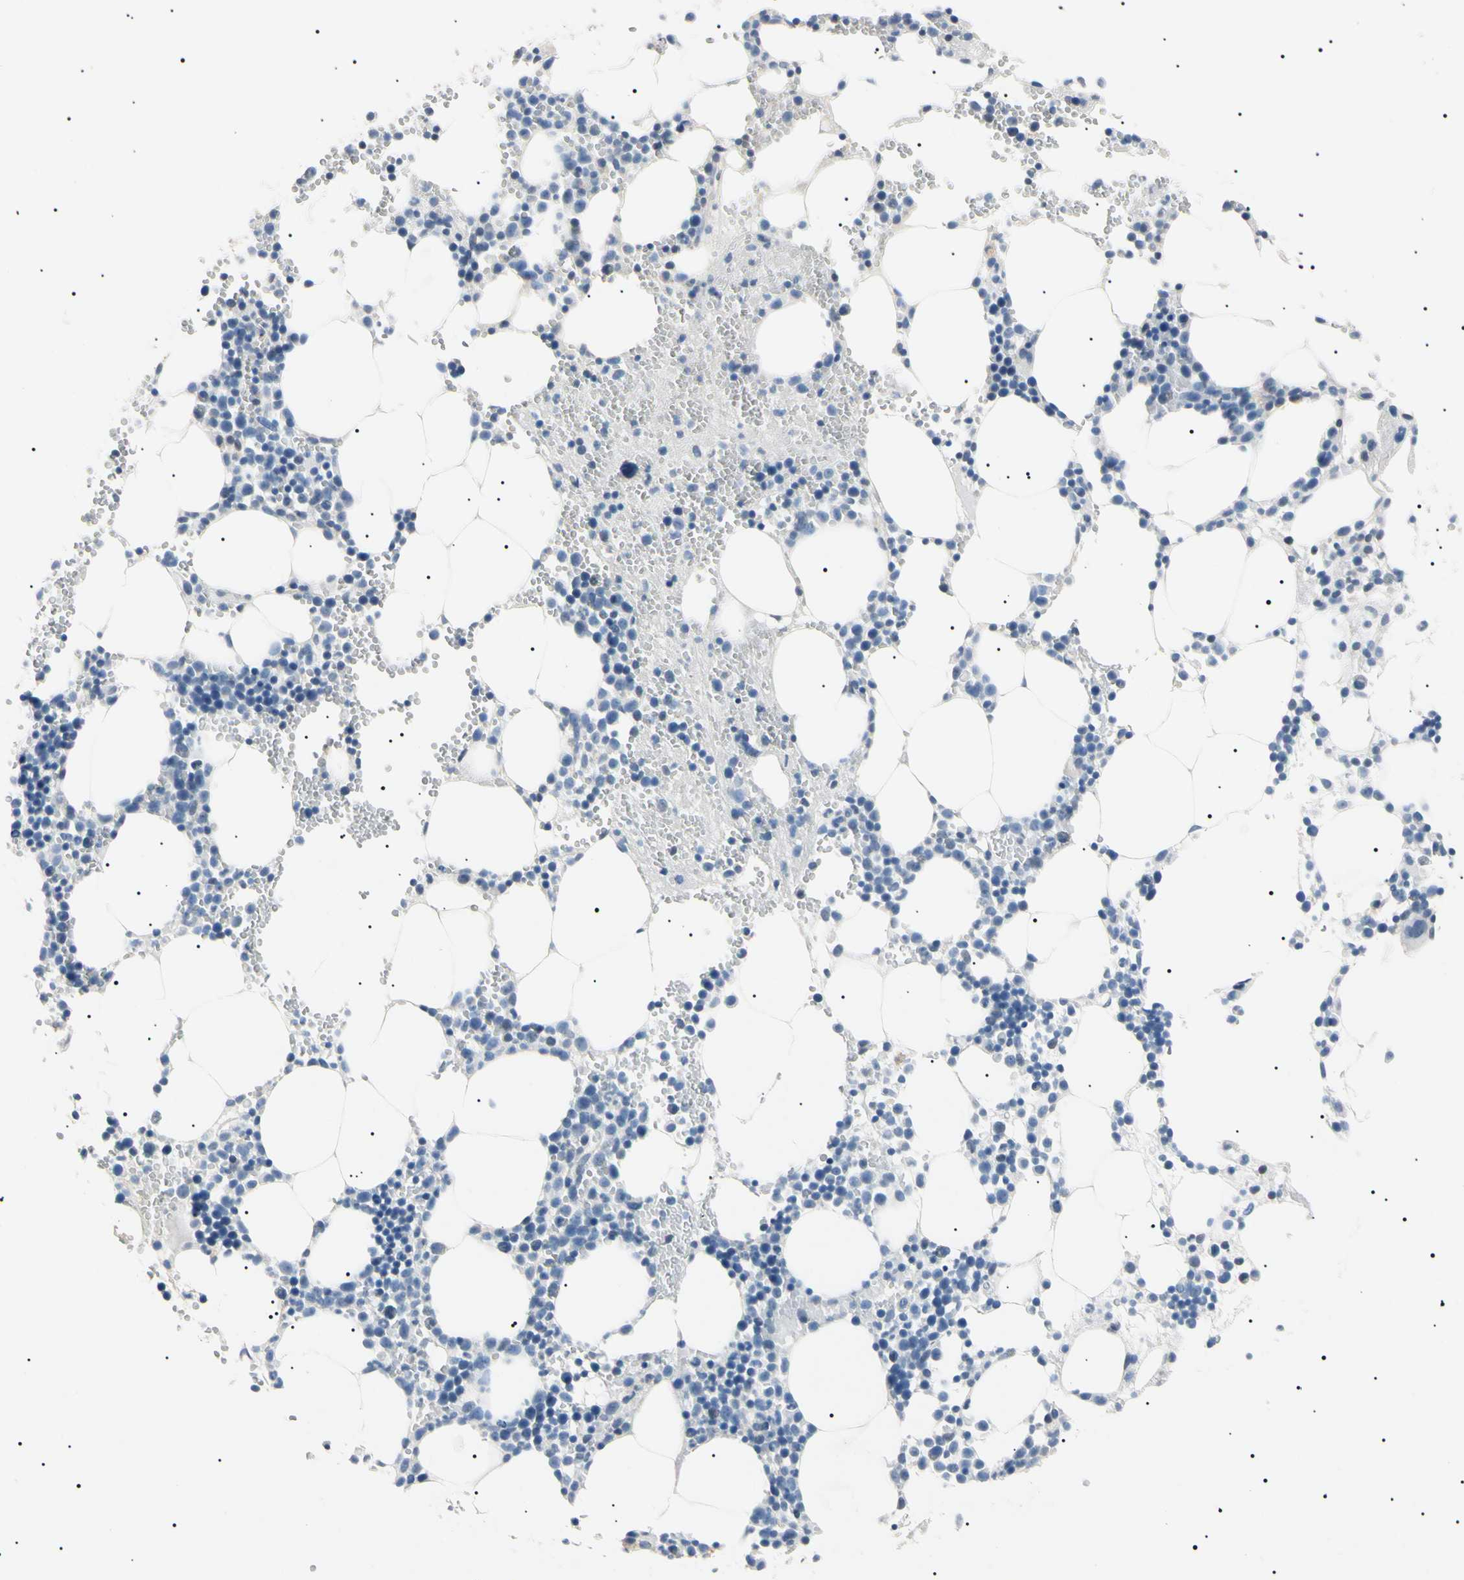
{"staining": {"intensity": "negative", "quantity": "none", "location": "none"}, "tissue": "bone marrow", "cell_type": "Hematopoietic cells", "image_type": "normal", "snomed": [{"axis": "morphology", "description": "Normal tissue, NOS"}, {"axis": "morphology", "description": "Inflammation, NOS"}, {"axis": "topography", "description": "Bone marrow"}], "caption": "Hematopoietic cells show no significant protein expression in normal bone marrow. The staining was performed using DAB (3,3'-diaminobenzidine) to visualize the protein expression in brown, while the nuclei were stained in blue with hematoxylin (Magnification: 20x).", "gene": "CGB3", "patient": {"sex": "male", "age": 42}}